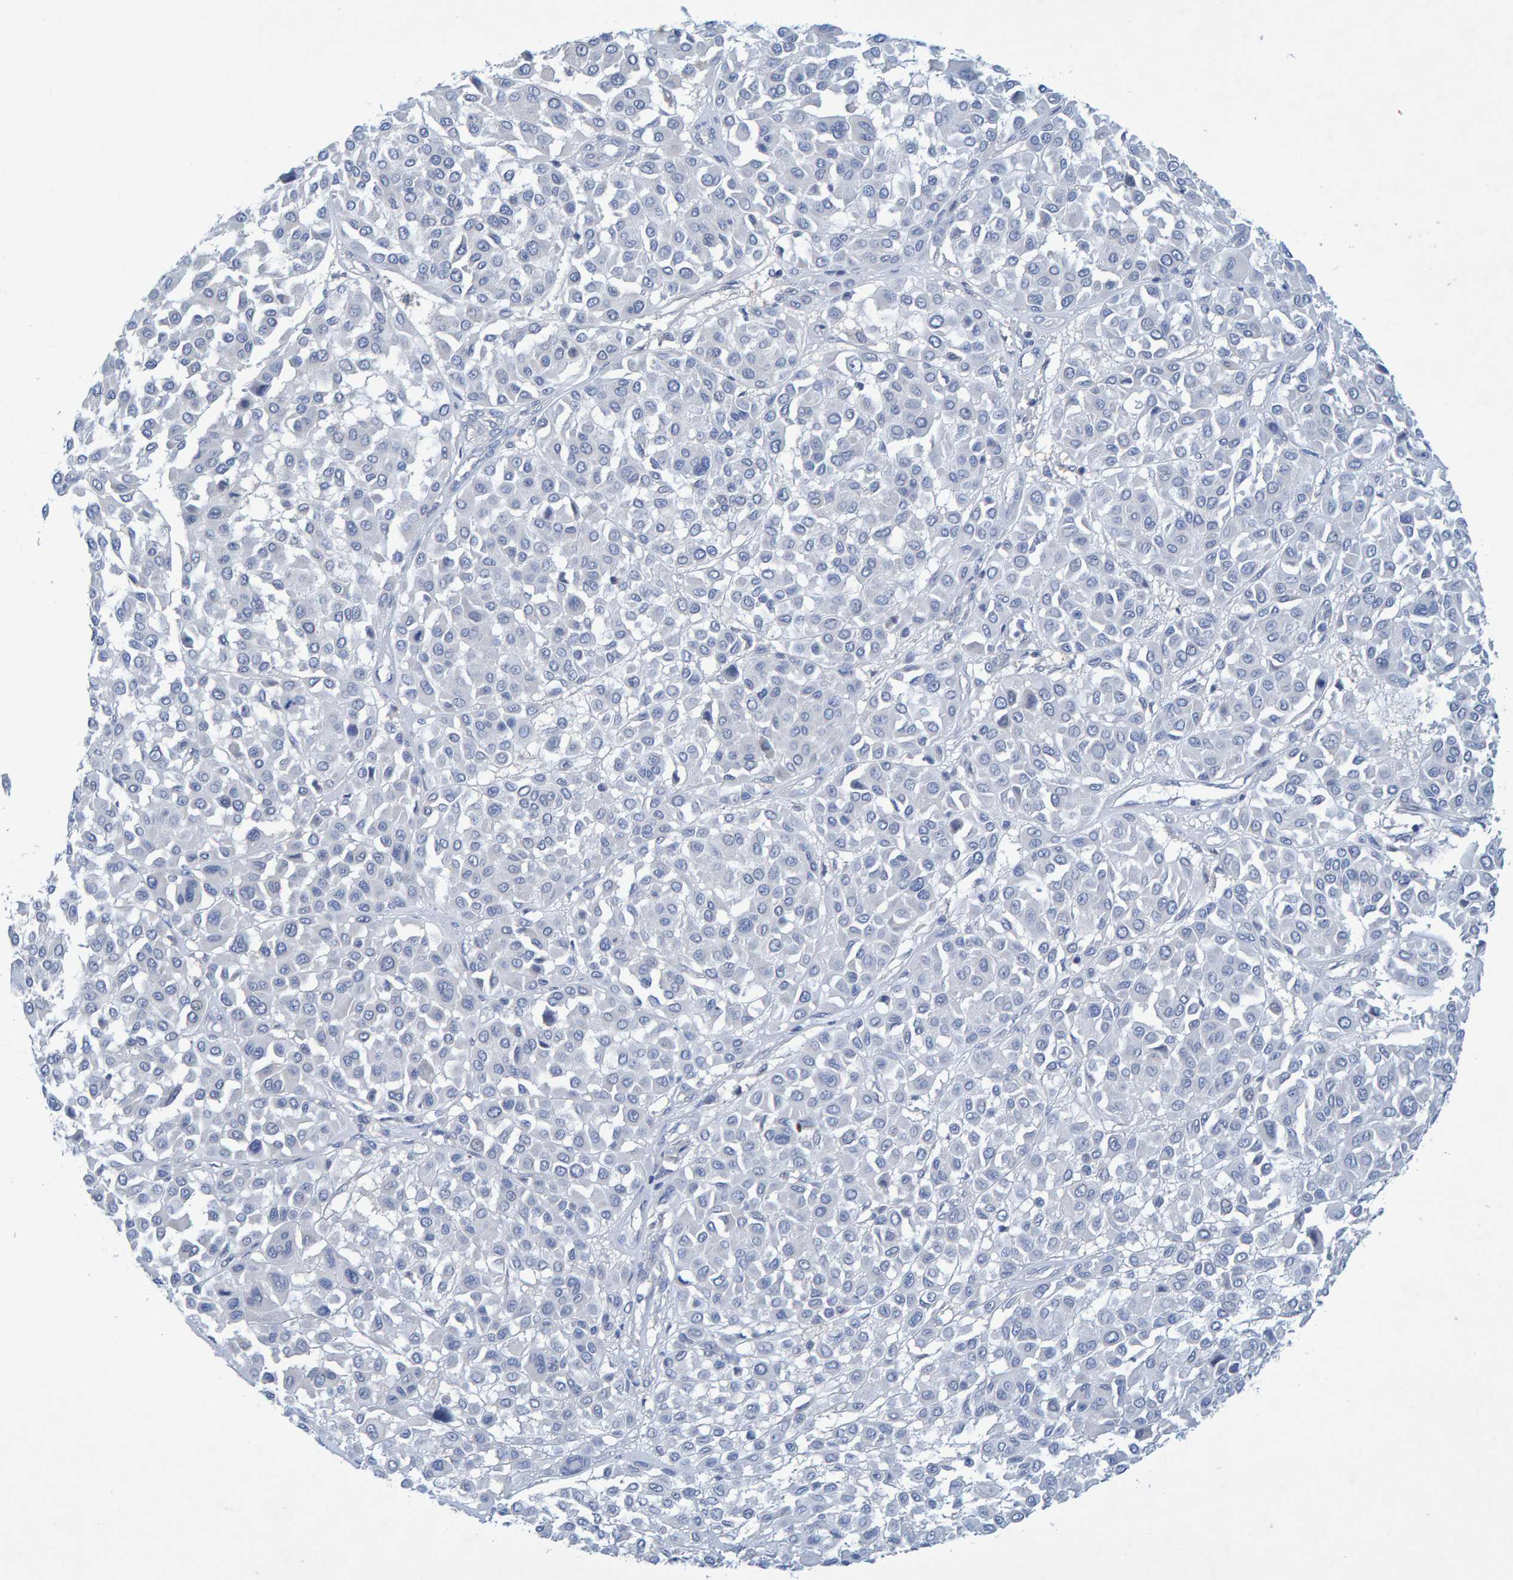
{"staining": {"intensity": "negative", "quantity": "none", "location": "none"}, "tissue": "melanoma", "cell_type": "Tumor cells", "image_type": "cancer", "snomed": [{"axis": "morphology", "description": "Malignant melanoma, Metastatic site"}, {"axis": "topography", "description": "Soft tissue"}], "caption": "DAB (3,3'-diaminobenzidine) immunohistochemical staining of human malignant melanoma (metastatic site) shows no significant positivity in tumor cells.", "gene": "ALAD", "patient": {"sex": "male", "age": 41}}